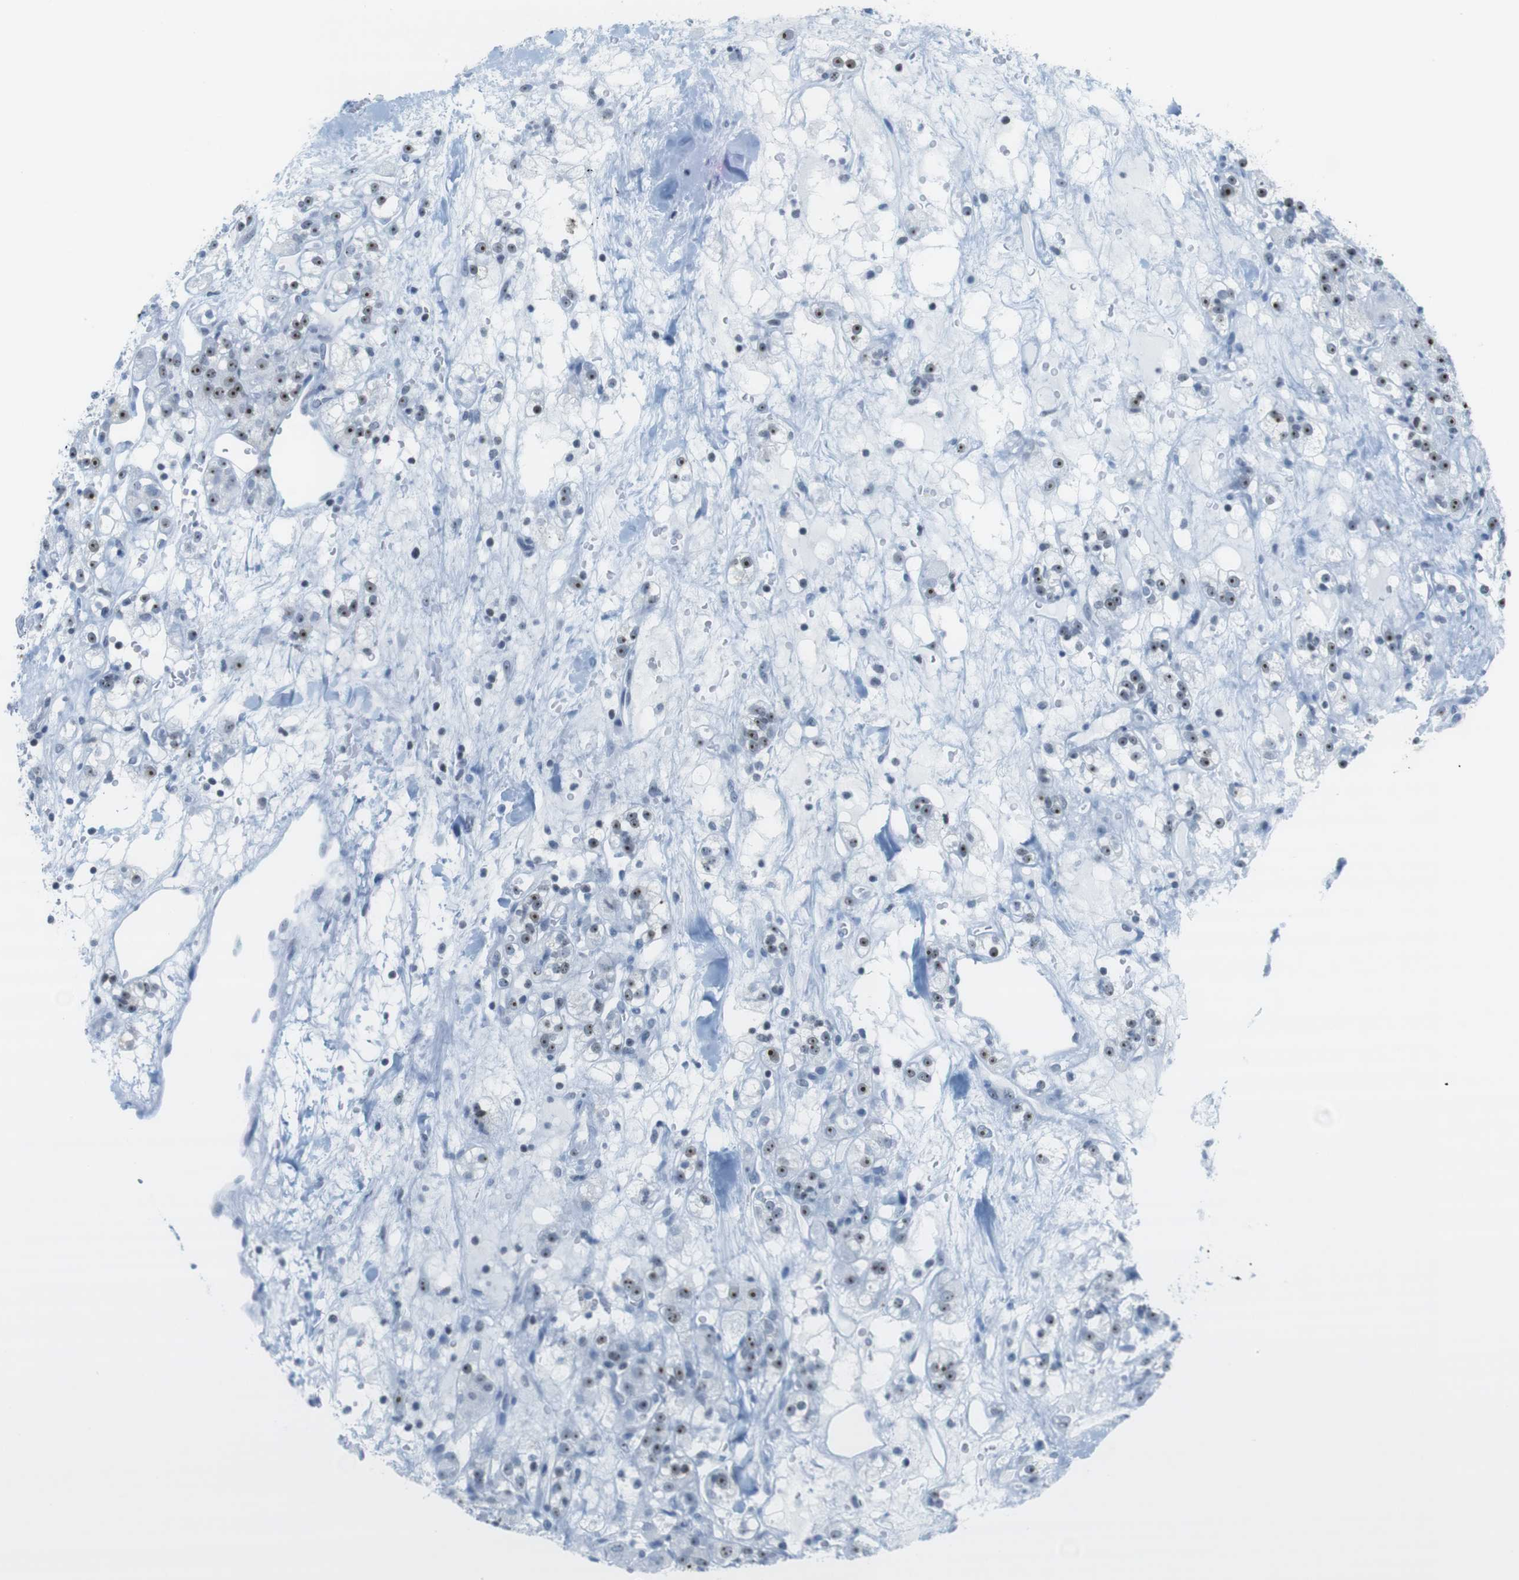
{"staining": {"intensity": "strong", "quantity": ">75%", "location": "nuclear"}, "tissue": "renal cancer", "cell_type": "Tumor cells", "image_type": "cancer", "snomed": [{"axis": "morphology", "description": "Normal tissue, NOS"}, {"axis": "morphology", "description": "Adenocarcinoma, NOS"}, {"axis": "topography", "description": "Kidney"}], "caption": "This is a histology image of immunohistochemistry staining of renal cancer, which shows strong staining in the nuclear of tumor cells.", "gene": "NIFK", "patient": {"sex": "male", "age": 61}}